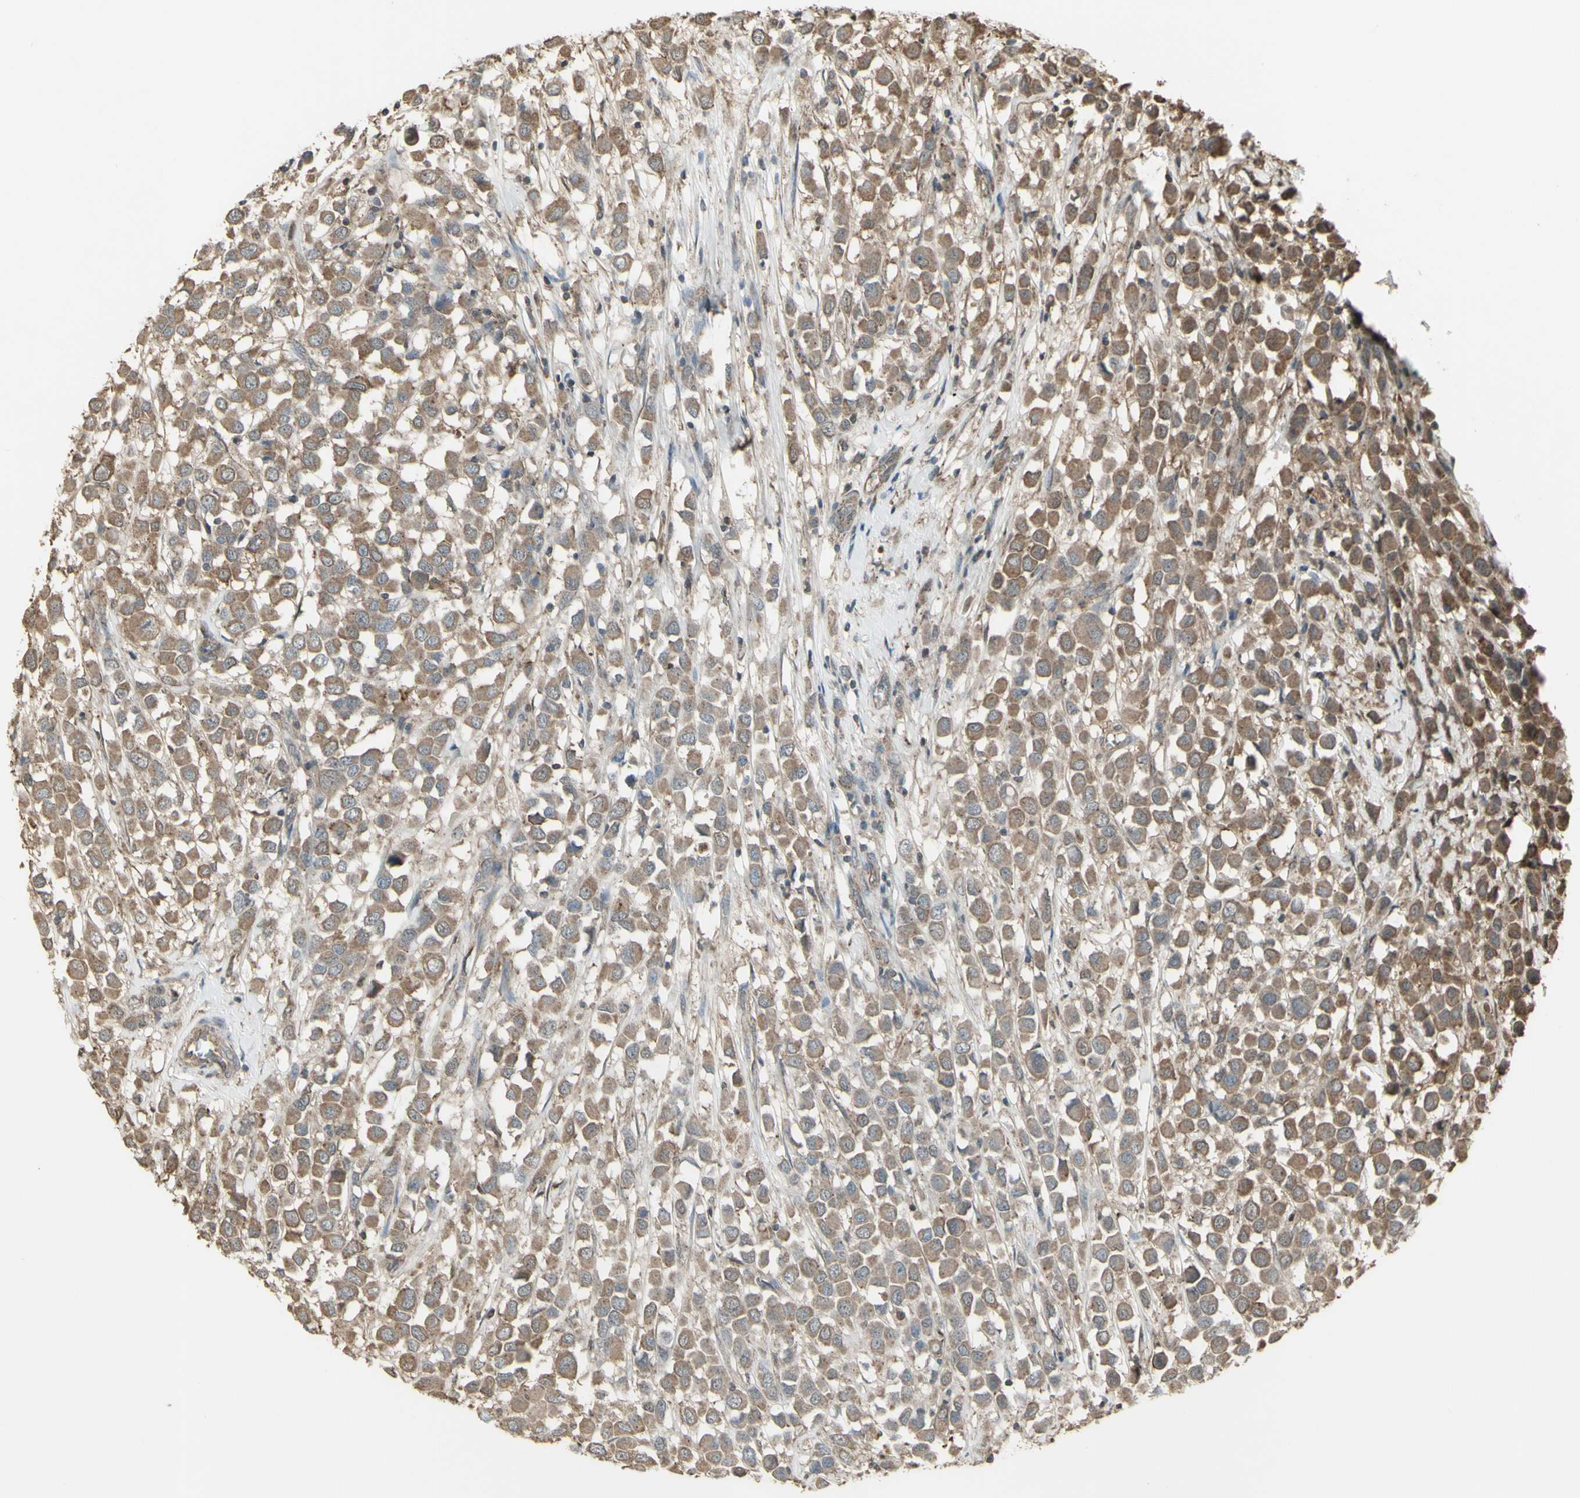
{"staining": {"intensity": "moderate", "quantity": ">75%", "location": "cytoplasmic/membranous"}, "tissue": "breast cancer", "cell_type": "Tumor cells", "image_type": "cancer", "snomed": [{"axis": "morphology", "description": "Duct carcinoma"}, {"axis": "topography", "description": "Breast"}], "caption": "This is an image of immunohistochemistry staining of breast cancer (infiltrating ductal carcinoma), which shows moderate positivity in the cytoplasmic/membranous of tumor cells.", "gene": "FXYD3", "patient": {"sex": "female", "age": 61}}